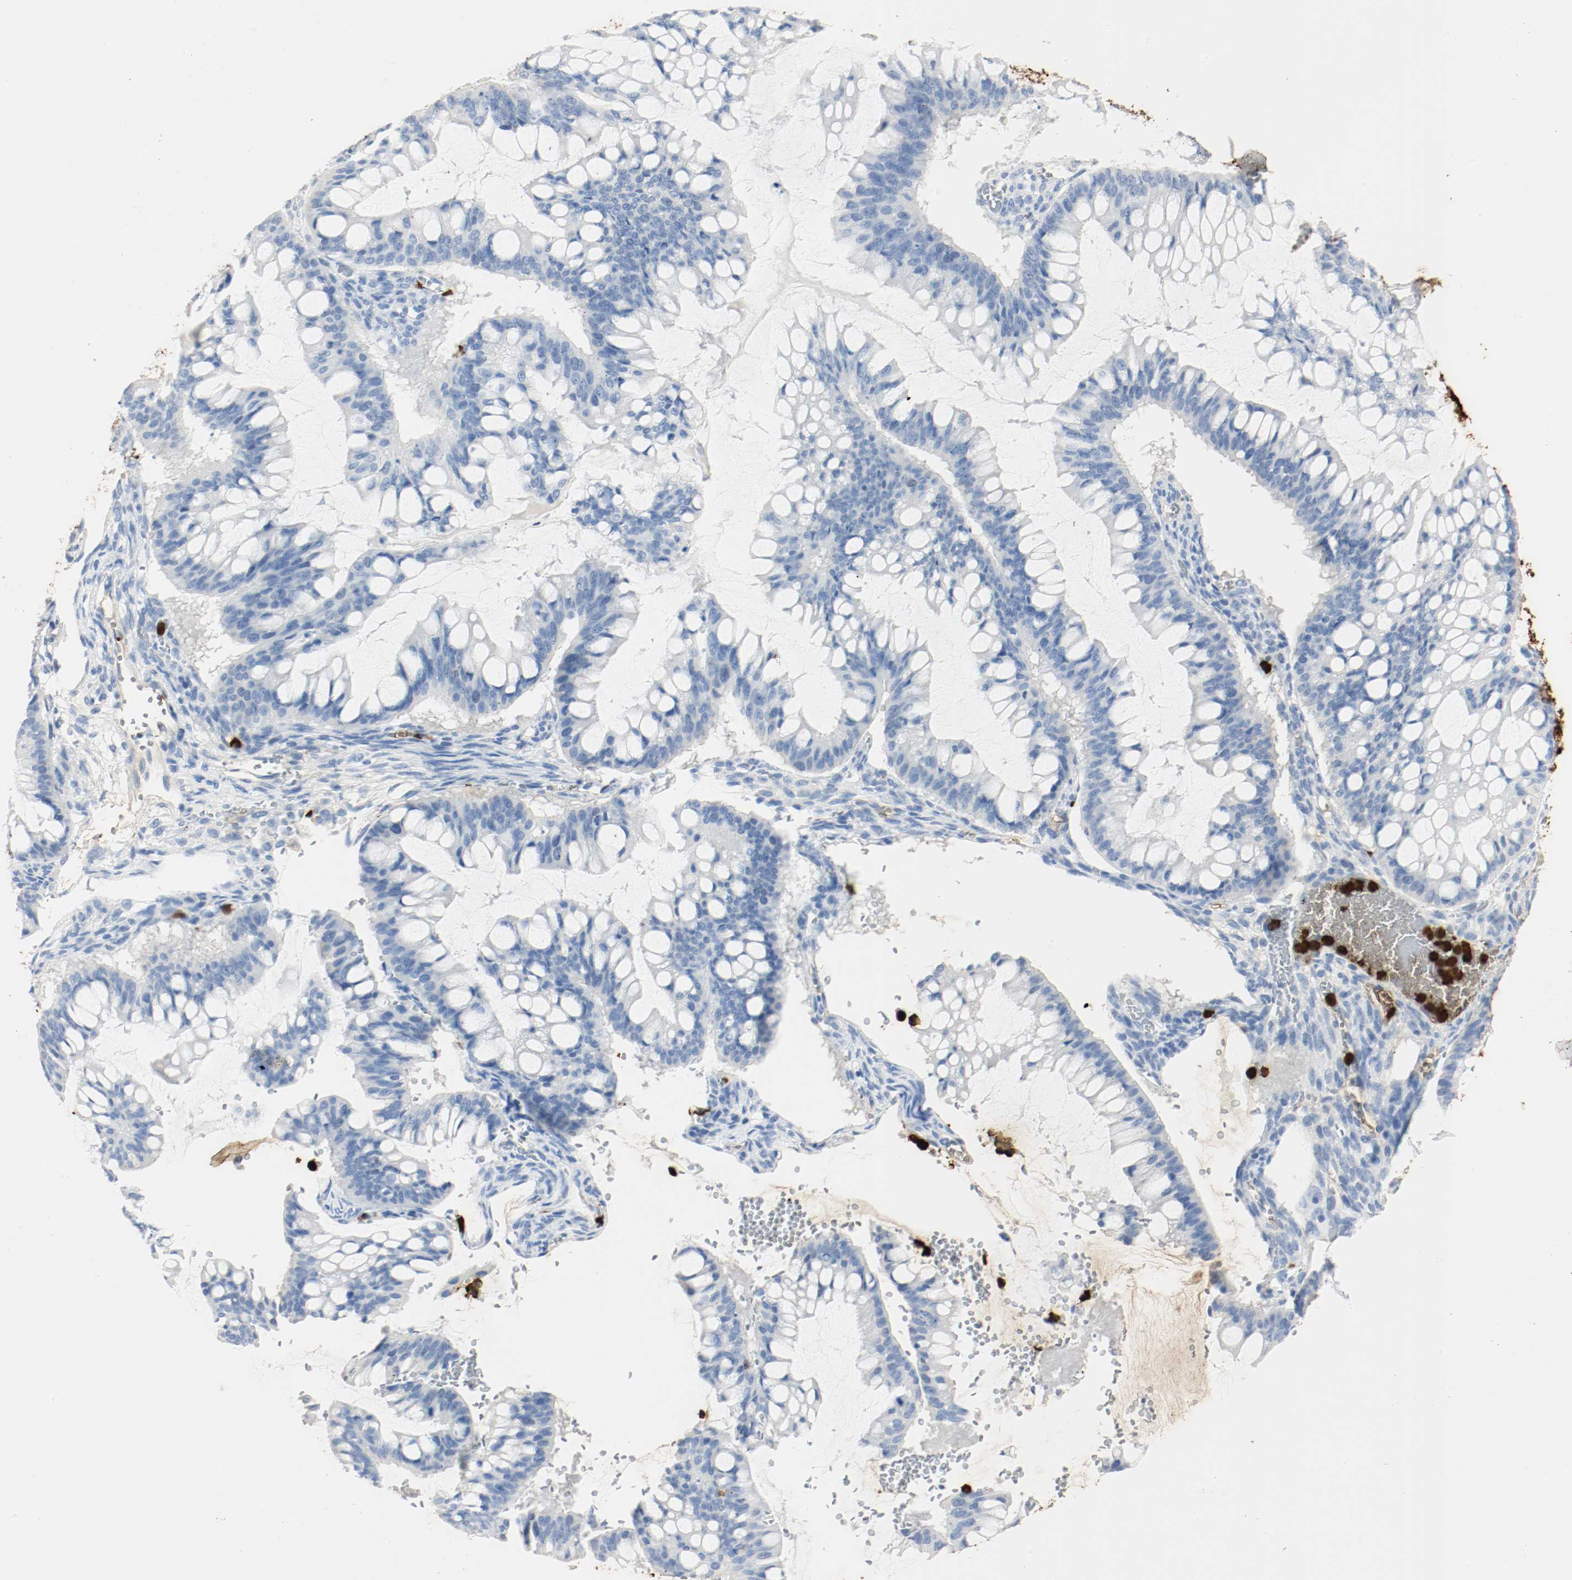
{"staining": {"intensity": "negative", "quantity": "none", "location": "none"}, "tissue": "ovarian cancer", "cell_type": "Tumor cells", "image_type": "cancer", "snomed": [{"axis": "morphology", "description": "Cystadenocarcinoma, mucinous, NOS"}, {"axis": "topography", "description": "Ovary"}], "caption": "Ovarian cancer (mucinous cystadenocarcinoma) stained for a protein using IHC exhibits no expression tumor cells.", "gene": "S100A9", "patient": {"sex": "female", "age": 73}}